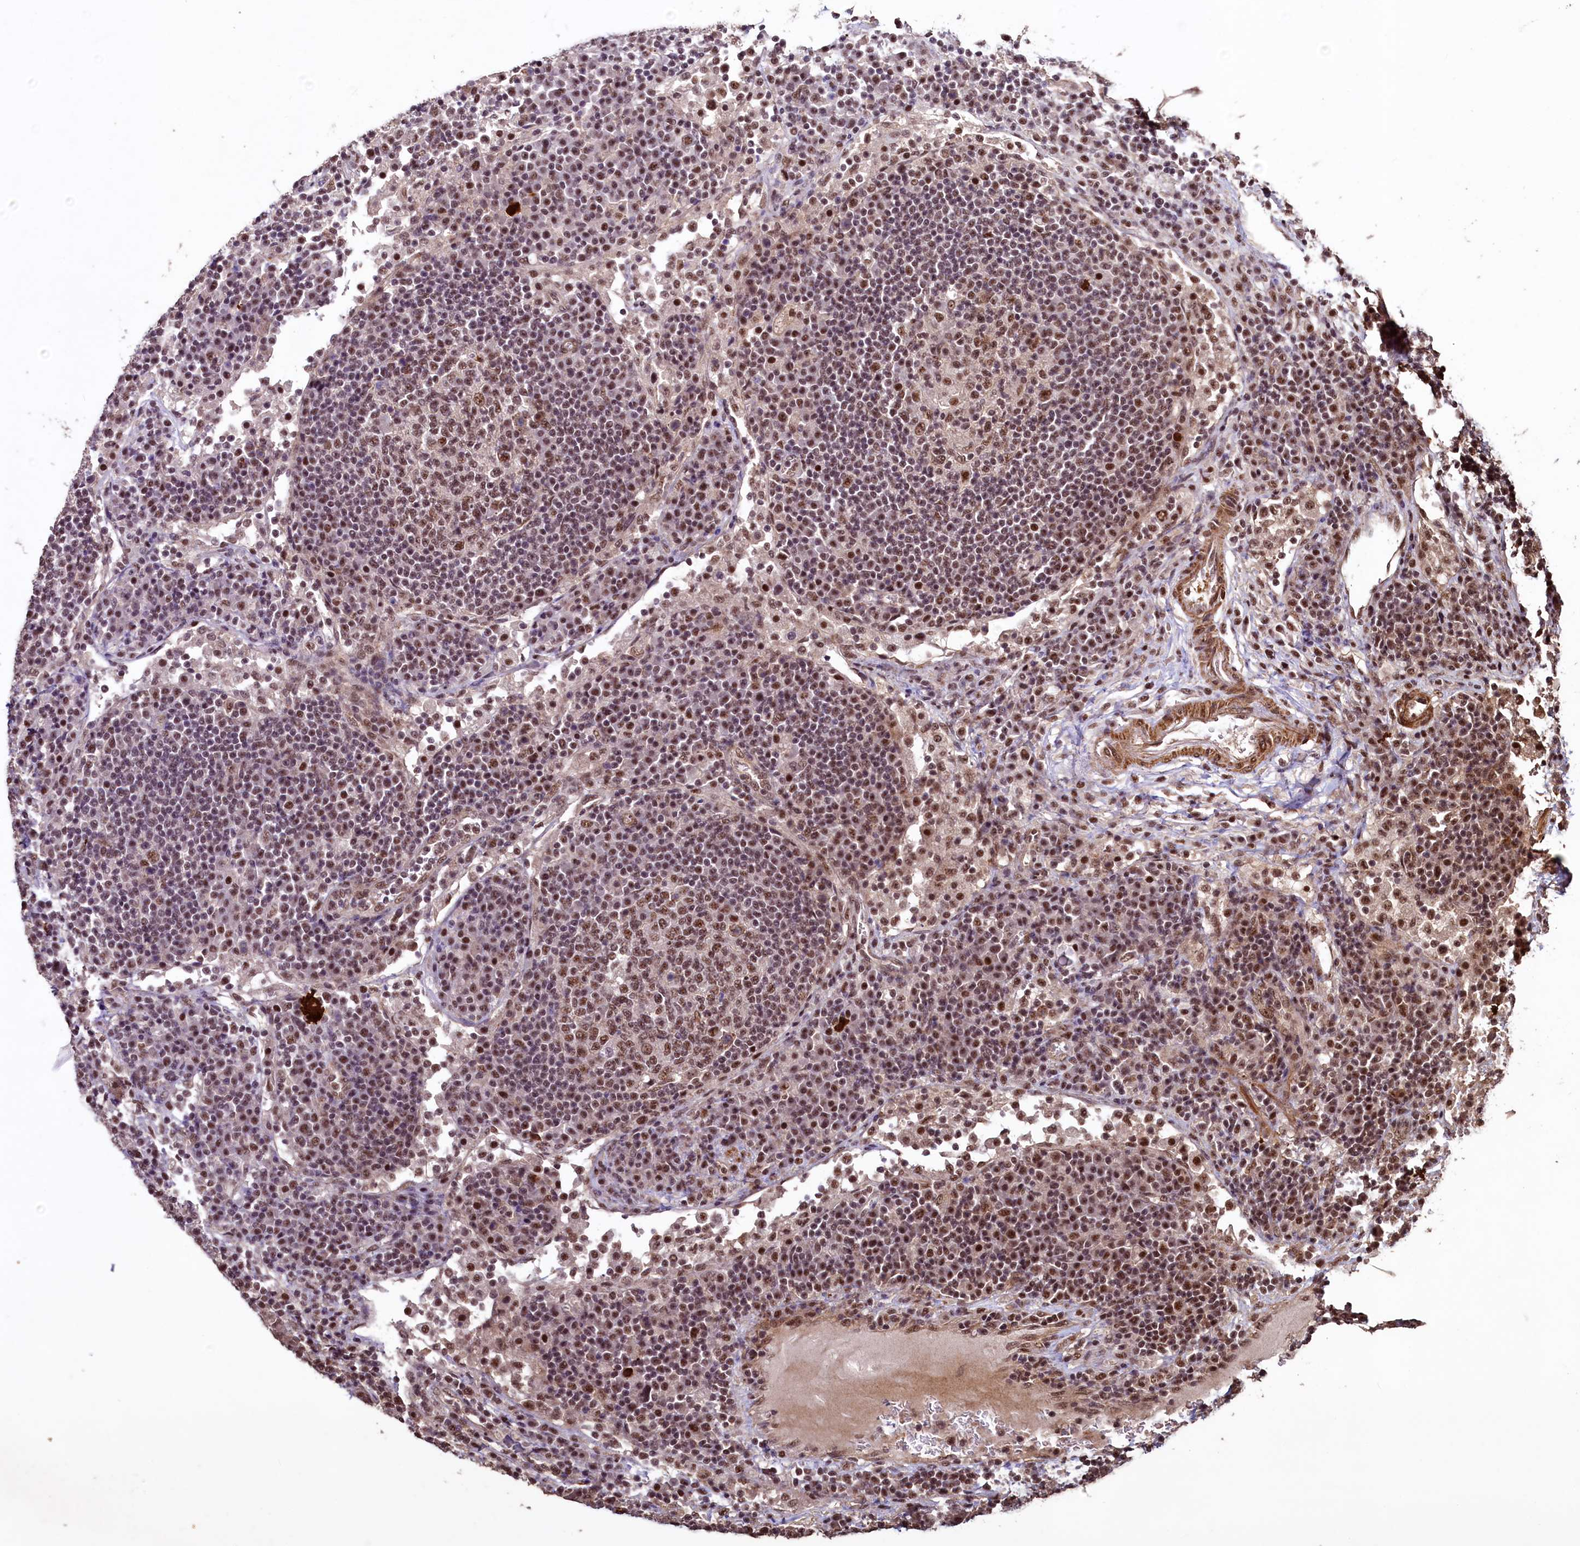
{"staining": {"intensity": "moderate", "quantity": ">75%", "location": "nuclear"}, "tissue": "lymph node", "cell_type": "Germinal center cells", "image_type": "normal", "snomed": [{"axis": "morphology", "description": "Normal tissue, NOS"}, {"axis": "topography", "description": "Lymph node"}], "caption": "Immunohistochemistry photomicrograph of benign human lymph node stained for a protein (brown), which exhibits medium levels of moderate nuclear expression in about >75% of germinal center cells.", "gene": "SFSWAP", "patient": {"sex": "female", "age": 53}}